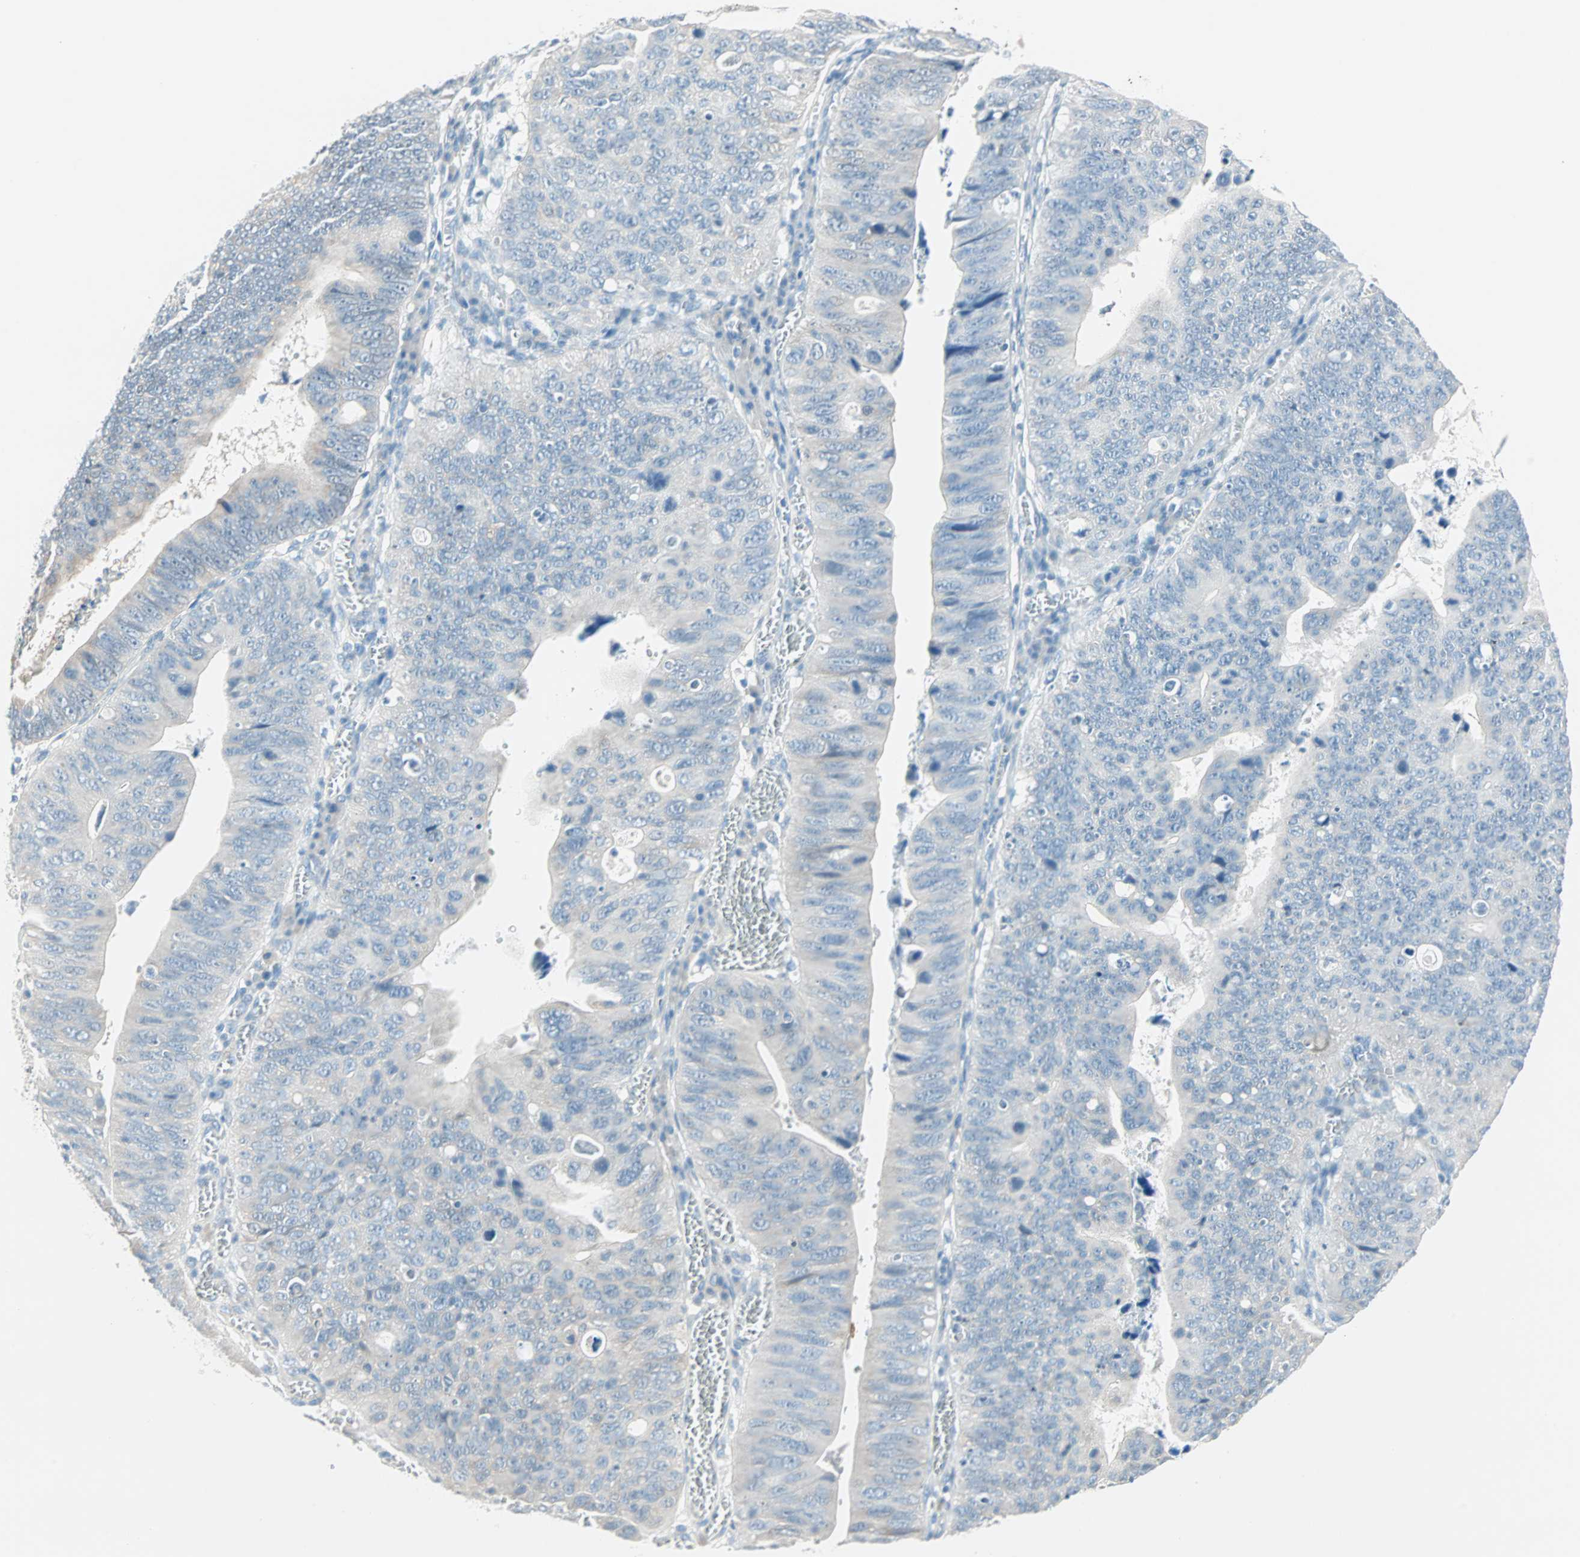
{"staining": {"intensity": "negative", "quantity": "none", "location": "none"}, "tissue": "stomach cancer", "cell_type": "Tumor cells", "image_type": "cancer", "snomed": [{"axis": "morphology", "description": "Adenocarcinoma, NOS"}, {"axis": "topography", "description": "Stomach"}], "caption": "High magnification brightfield microscopy of stomach adenocarcinoma stained with DAB (3,3'-diaminobenzidine) (brown) and counterstained with hematoxylin (blue): tumor cells show no significant positivity.", "gene": "SULT1C2", "patient": {"sex": "male", "age": 59}}